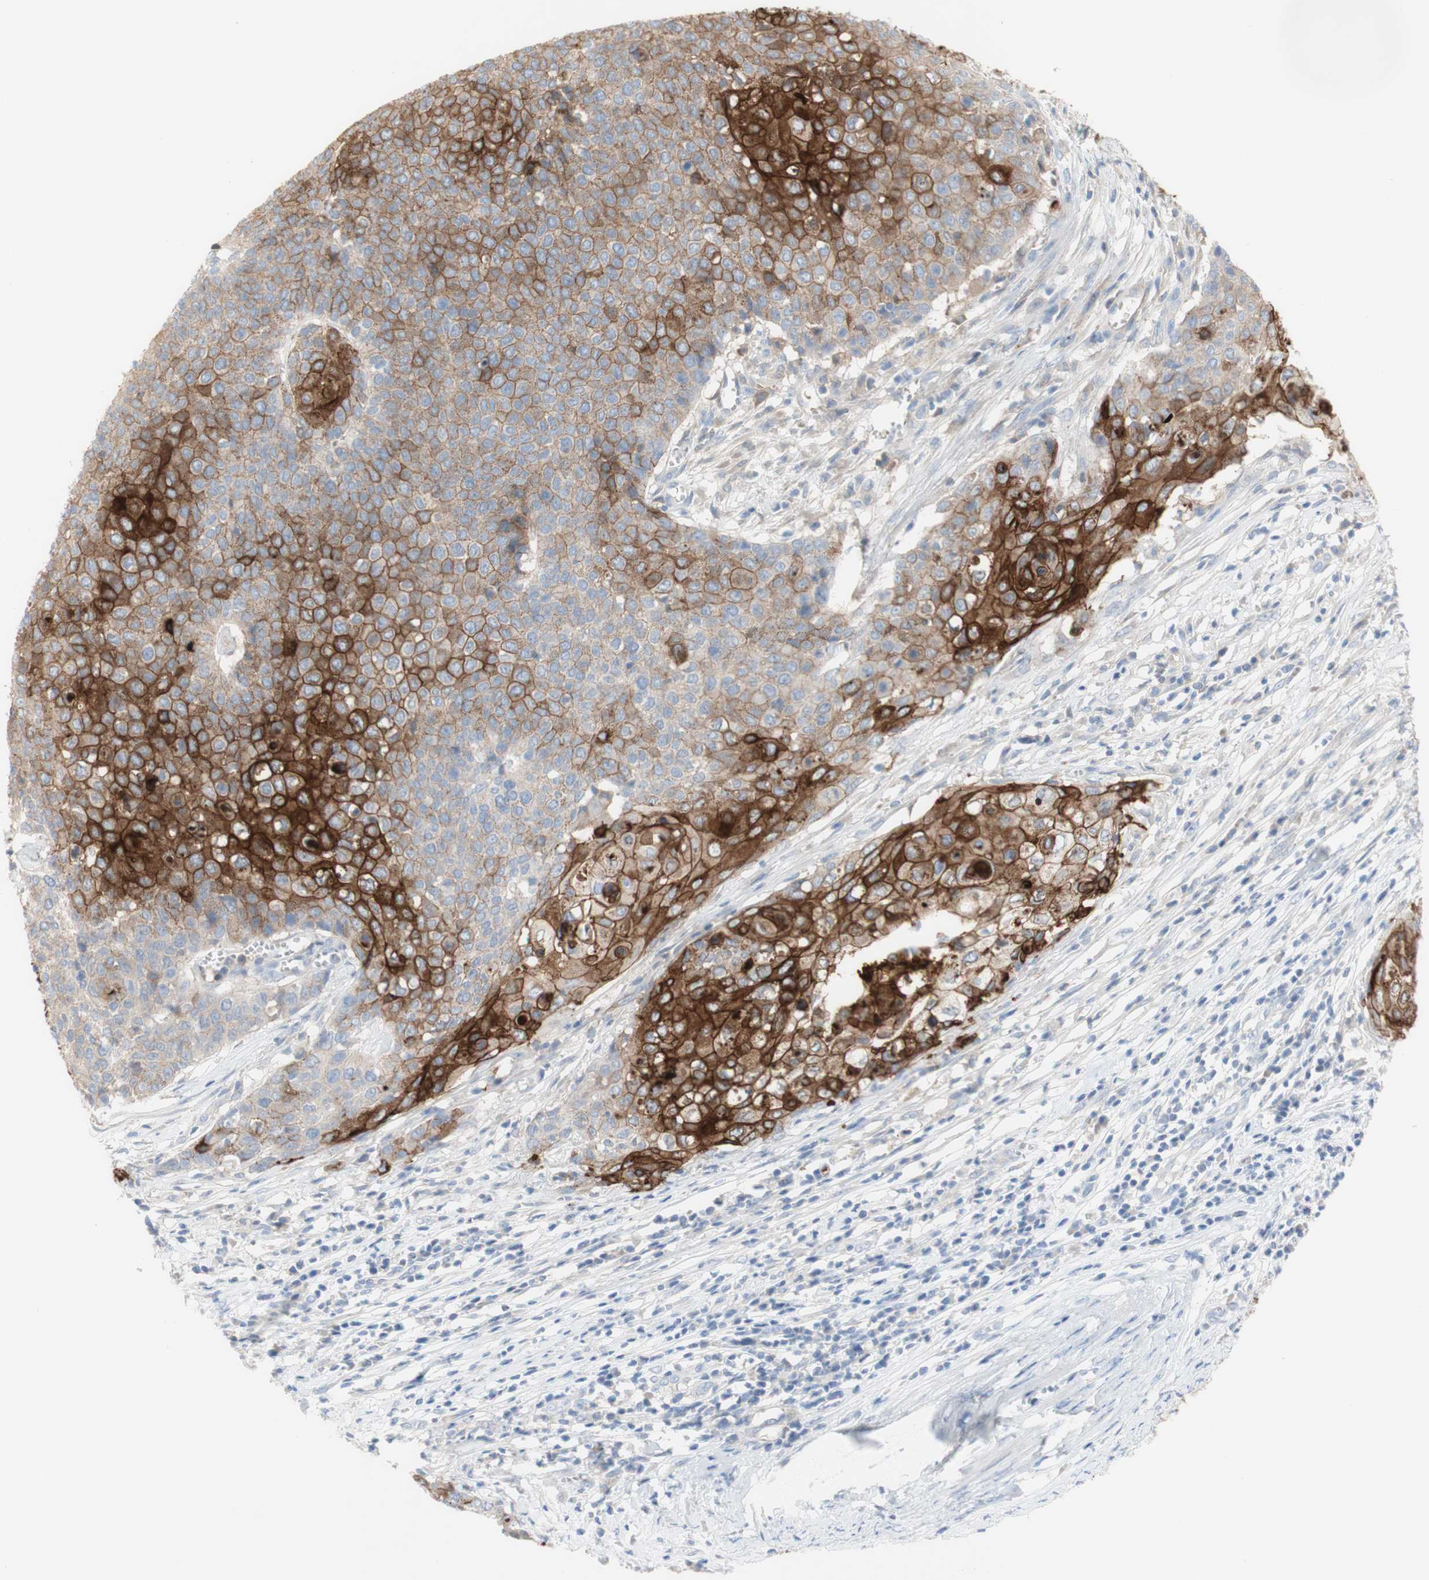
{"staining": {"intensity": "strong", "quantity": "25%-75%", "location": "cytoplasmic/membranous"}, "tissue": "cervical cancer", "cell_type": "Tumor cells", "image_type": "cancer", "snomed": [{"axis": "morphology", "description": "Squamous cell carcinoma, NOS"}, {"axis": "topography", "description": "Cervix"}], "caption": "Cervical cancer tissue exhibits strong cytoplasmic/membranous expression in about 25%-75% of tumor cells, visualized by immunohistochemistry.", "gene": "DSC2", "patient": {"sex": "female", "age": 39}}